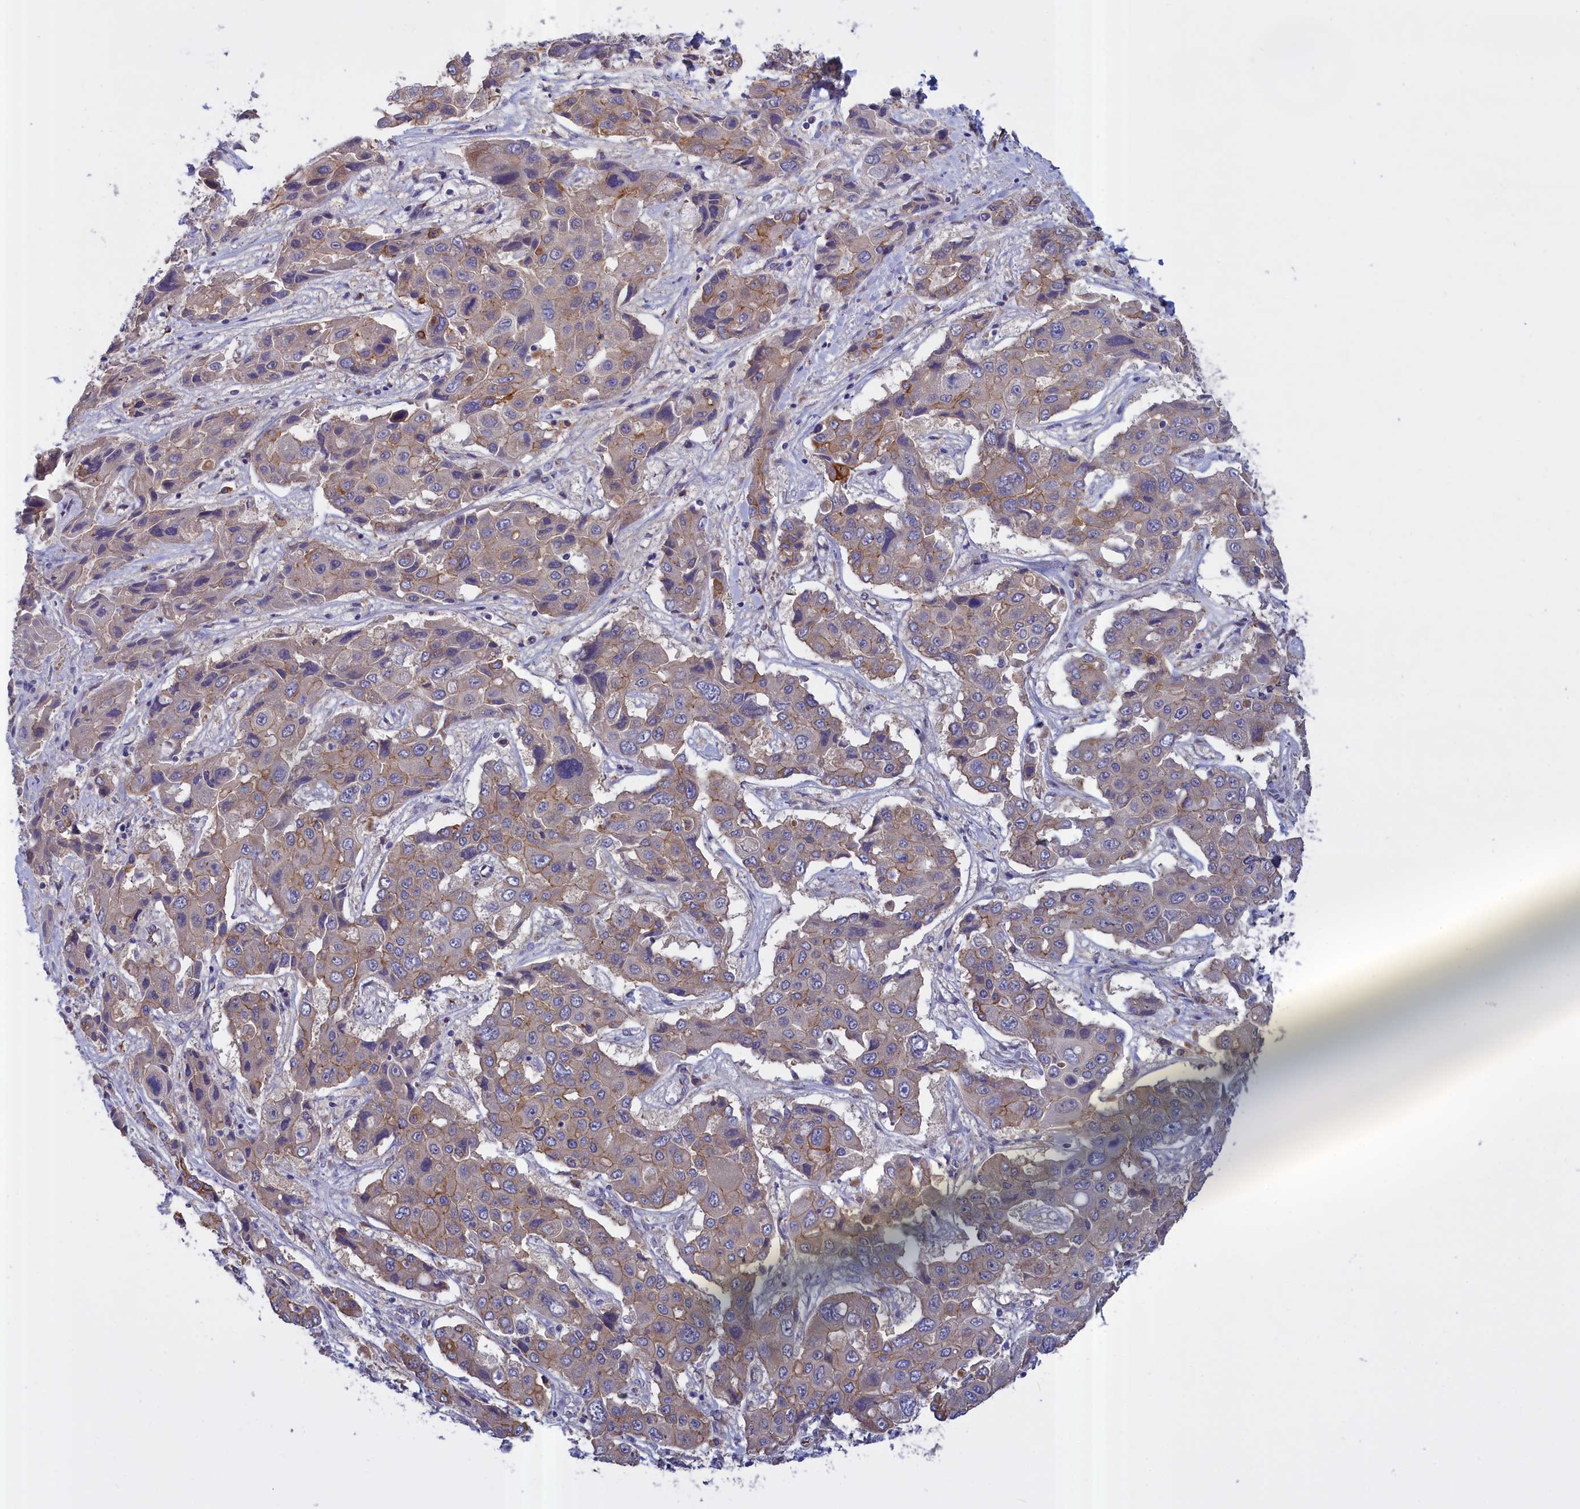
{"staining": {"intensity": "weak", "quantity": "<25%", "location": "cytoplasmic/membranous"}, "tissue": "liver cancer", "cell_type": "Tumor cells", "image_type": "cancer", "snomed": [{"axis": "morphology", "description": "Cholangiocarcinoma"}, {"axis": "topography", "description": "Liver"}], "caption": "Tumor cells are negative for protein expression in human liver cholangiocarcinoma. (DAB (3,3'-diaminobenzidine) immunohistochemistry (IHC) with hematoxylin counter stain).", "gene": "COL19A1", "patient": {"sex": "male", "age": 67}}